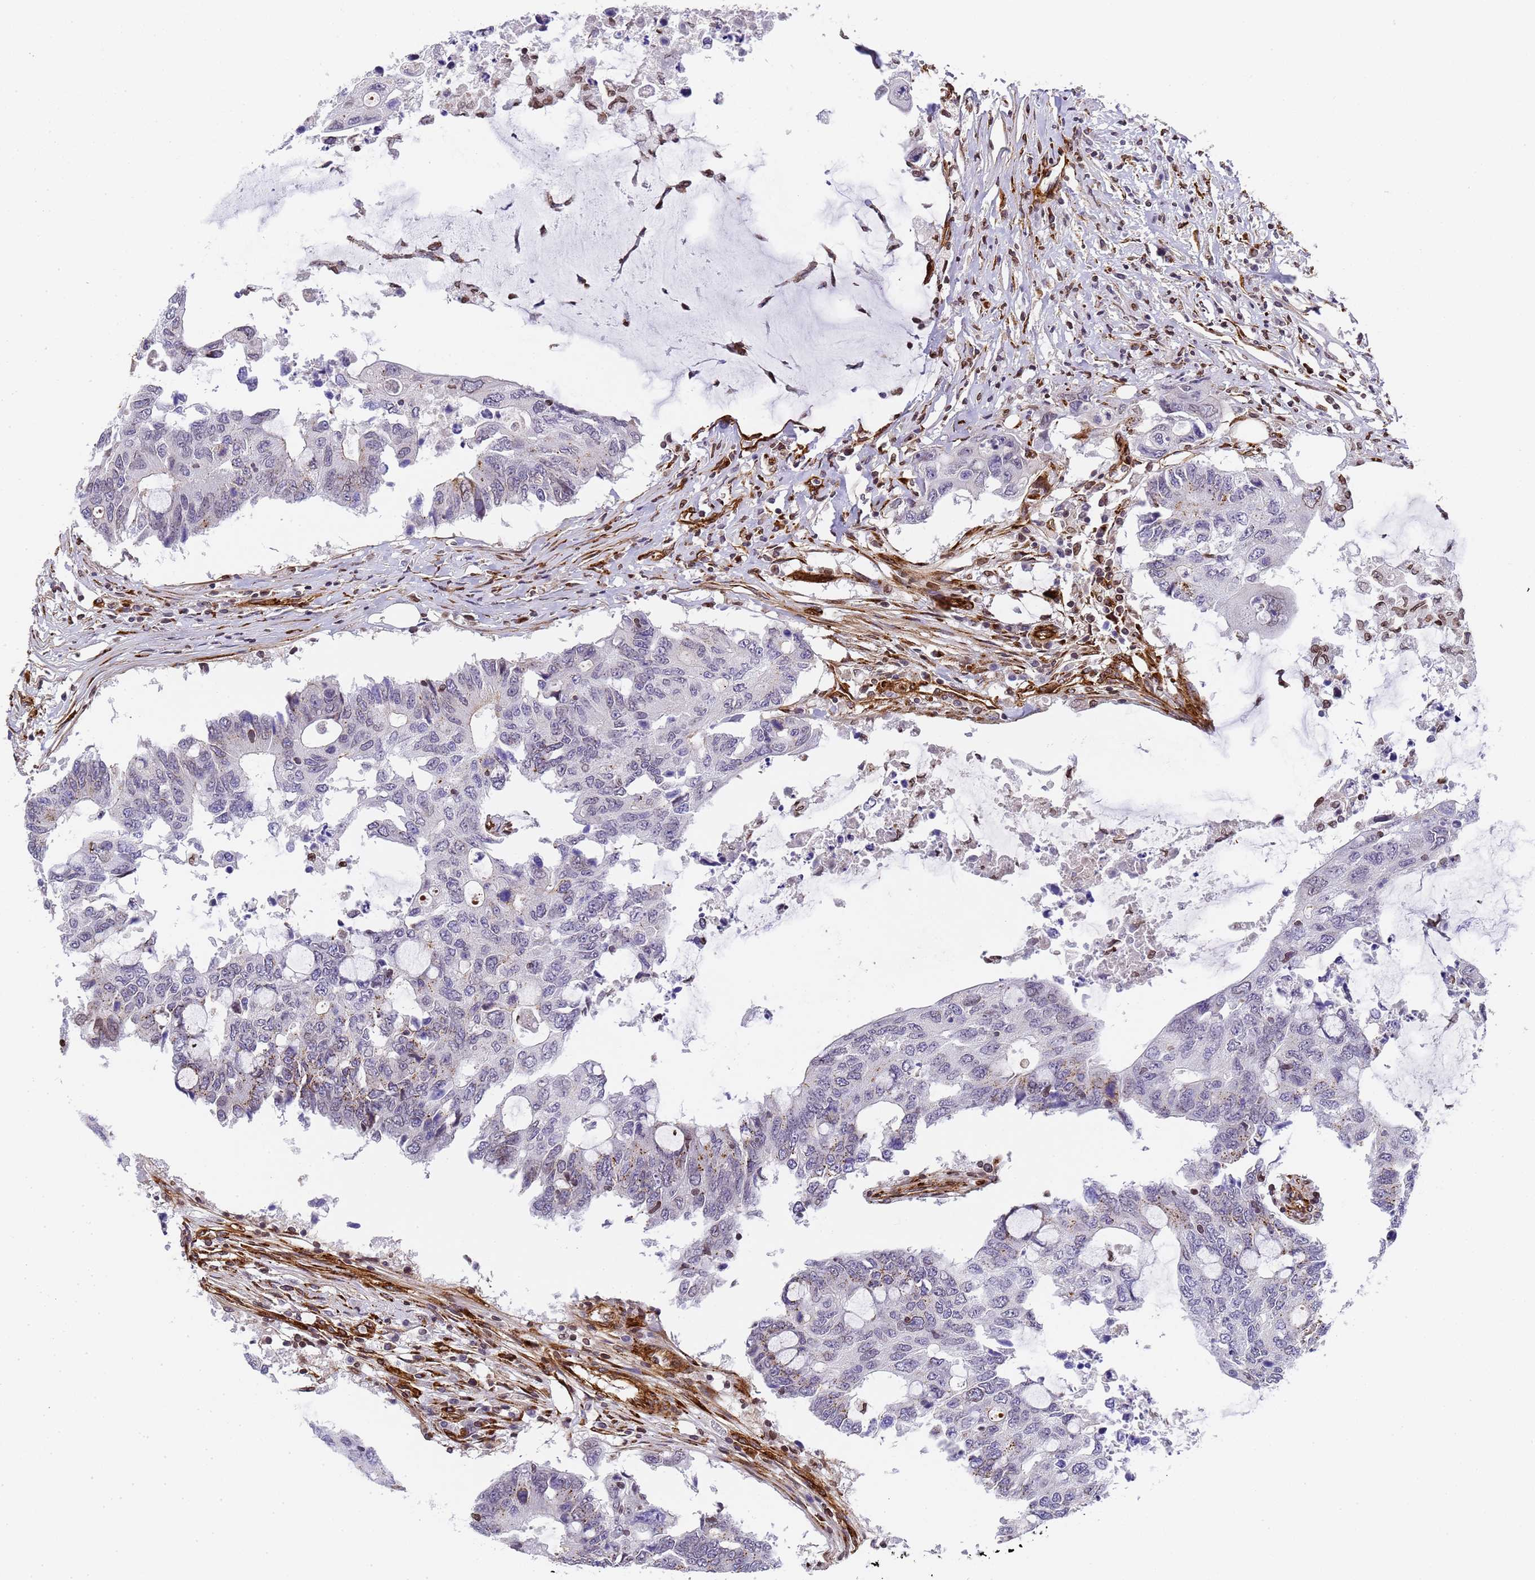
{"staining": {"intensity": "moderate", "quantity": "<25%", "location": "cytoplasmic/membranous"}, "tissue": "colorectal cancer", "cell_type": "Tumor cells", "image_type": "cancer", "snomed": [{"axis": "morphology", "description": "Adenocarcinoma, NOS"}, {"axis": "topography", "description": "Colon"}], "caption": "Protein staining of adenocarcinoma (colorectal) tissue exhibits moderate cytoplasmic/membranous staining in approximately <25% of tumor cells. The protein of interest is stained brown, and the nuclei are stained in blue (DAB (3,3'-diaminobenzidine) IHC with brightfield microscopy, high magnification).", "gene": "IGFBP7", "patient": {"sex": "male", "age": 71}}